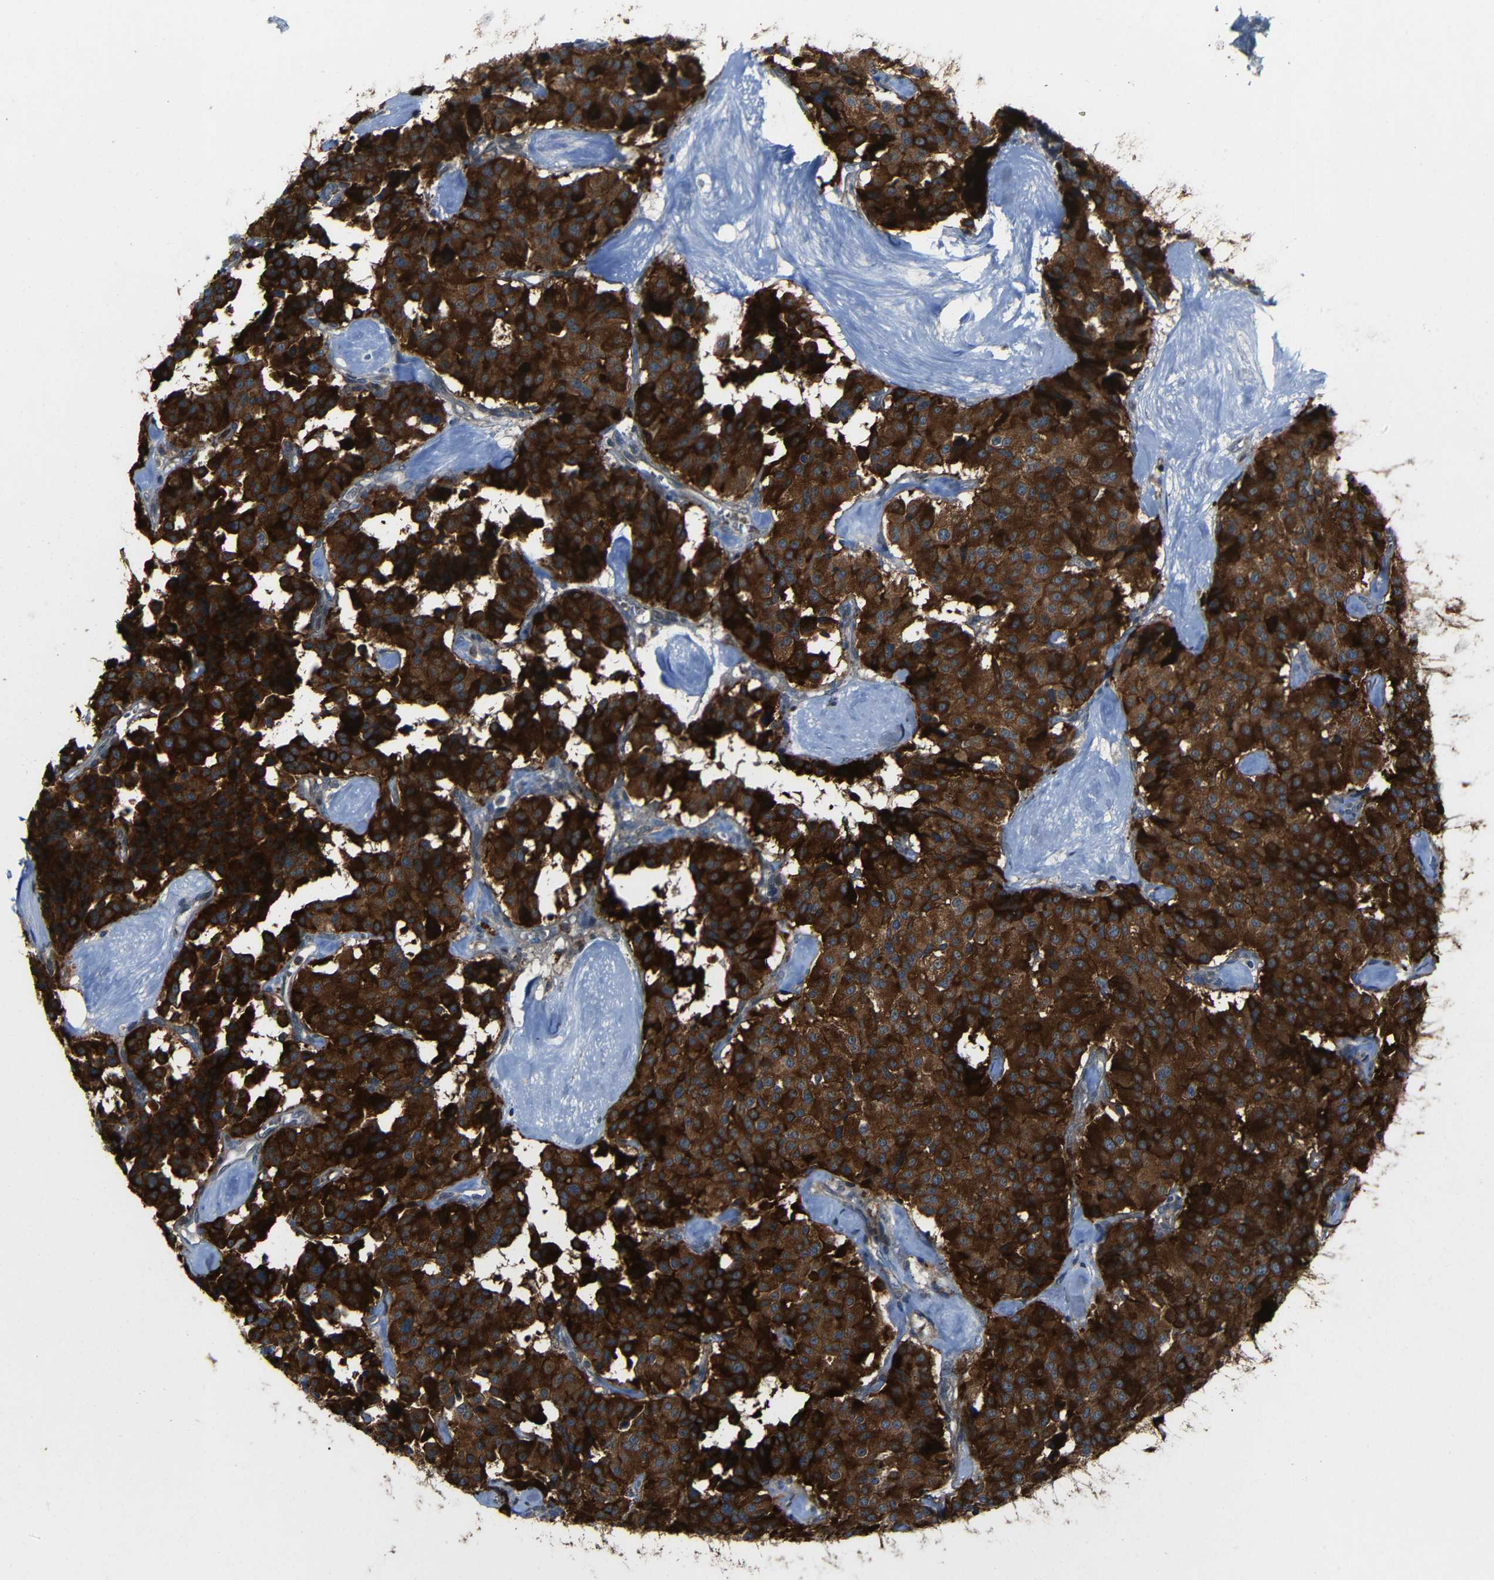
{"staining": {"intensity": "strong", "quantity": ">75%", "location": "cytoplasmic/membranous"}, "tissue": "carcinoid", "cell_type": "Tumor cells", "image_type": "cancer", "snomed": [{"axis": "morphology", "description": "Carcinoid, malignant, NOS"}, {"axis": "topography", "description": "Lung"}], "caption": "Immunohistochemistry micrograph of neoplastic tissue: carcinoid (malignant) stained using immunohistochemistry demonstrates high levels of strong protein expression localized specifically in the cytoplasmic/membranous of tumor cells, appearing as a cytoplasmic/membranous brown color.", "gene": "DNAJC5", "patient": {"sex": "male", "age": 30}}